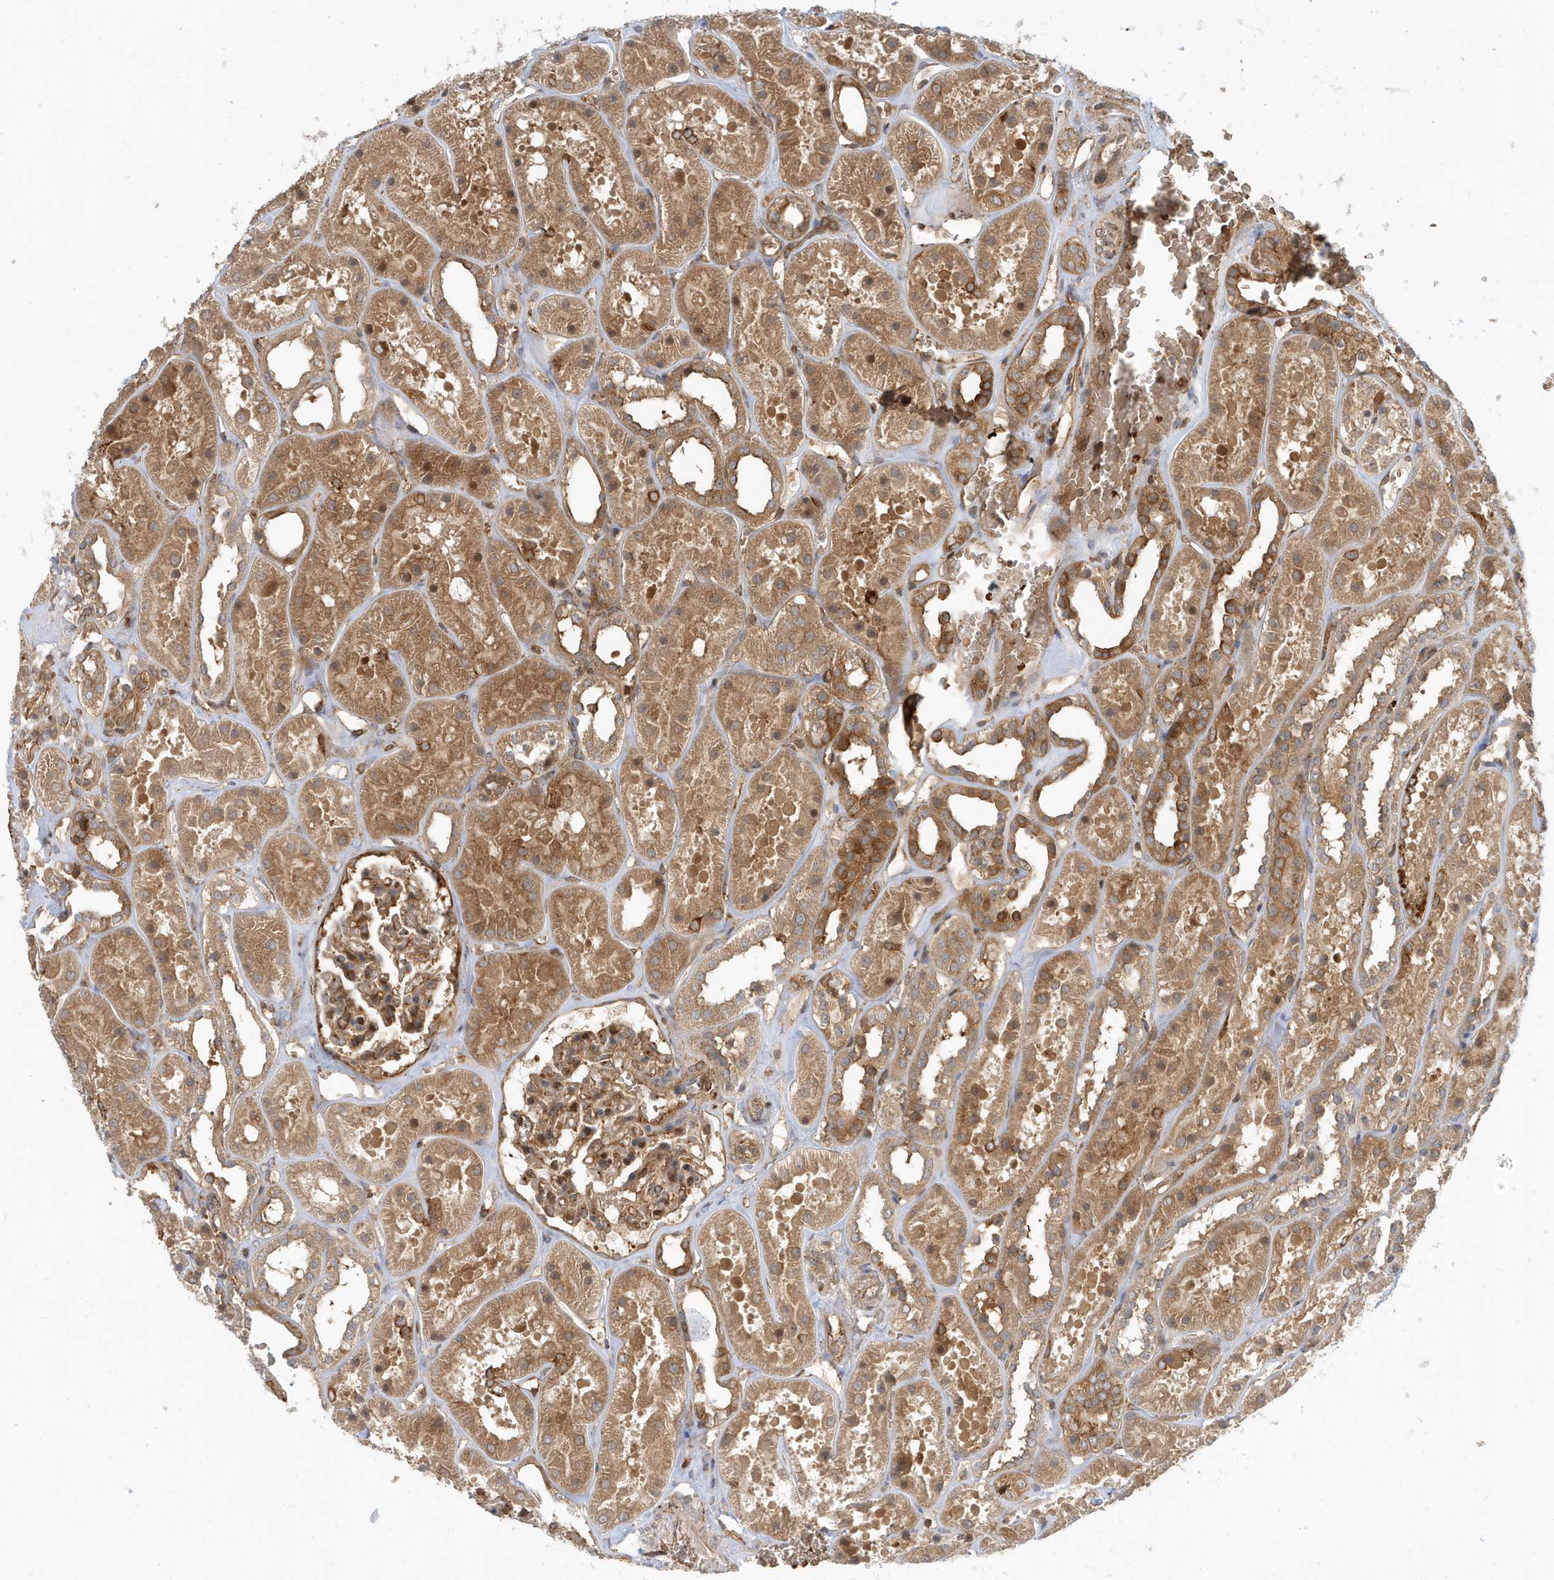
{"staining": {"intensity": "moderate", "quantity": ">75%", "location": "cytoplasmic/membranous"}, "tissue": "kidney", "cell_type": "Cells in glomeruli", "image_type": "normal", "snomed": [{"axis": "morphology", "description": "Normal tissue, NOS"}, {"axis": "topography", "description": "Kidney"}], "caption": "A brown stain highlights moderate cytoplasmic/membranous staining of a protein in cells in glomeruli of normal human kidney.", "gene": "FYCO1", "patient": {"sex": "female", "age": 41}}